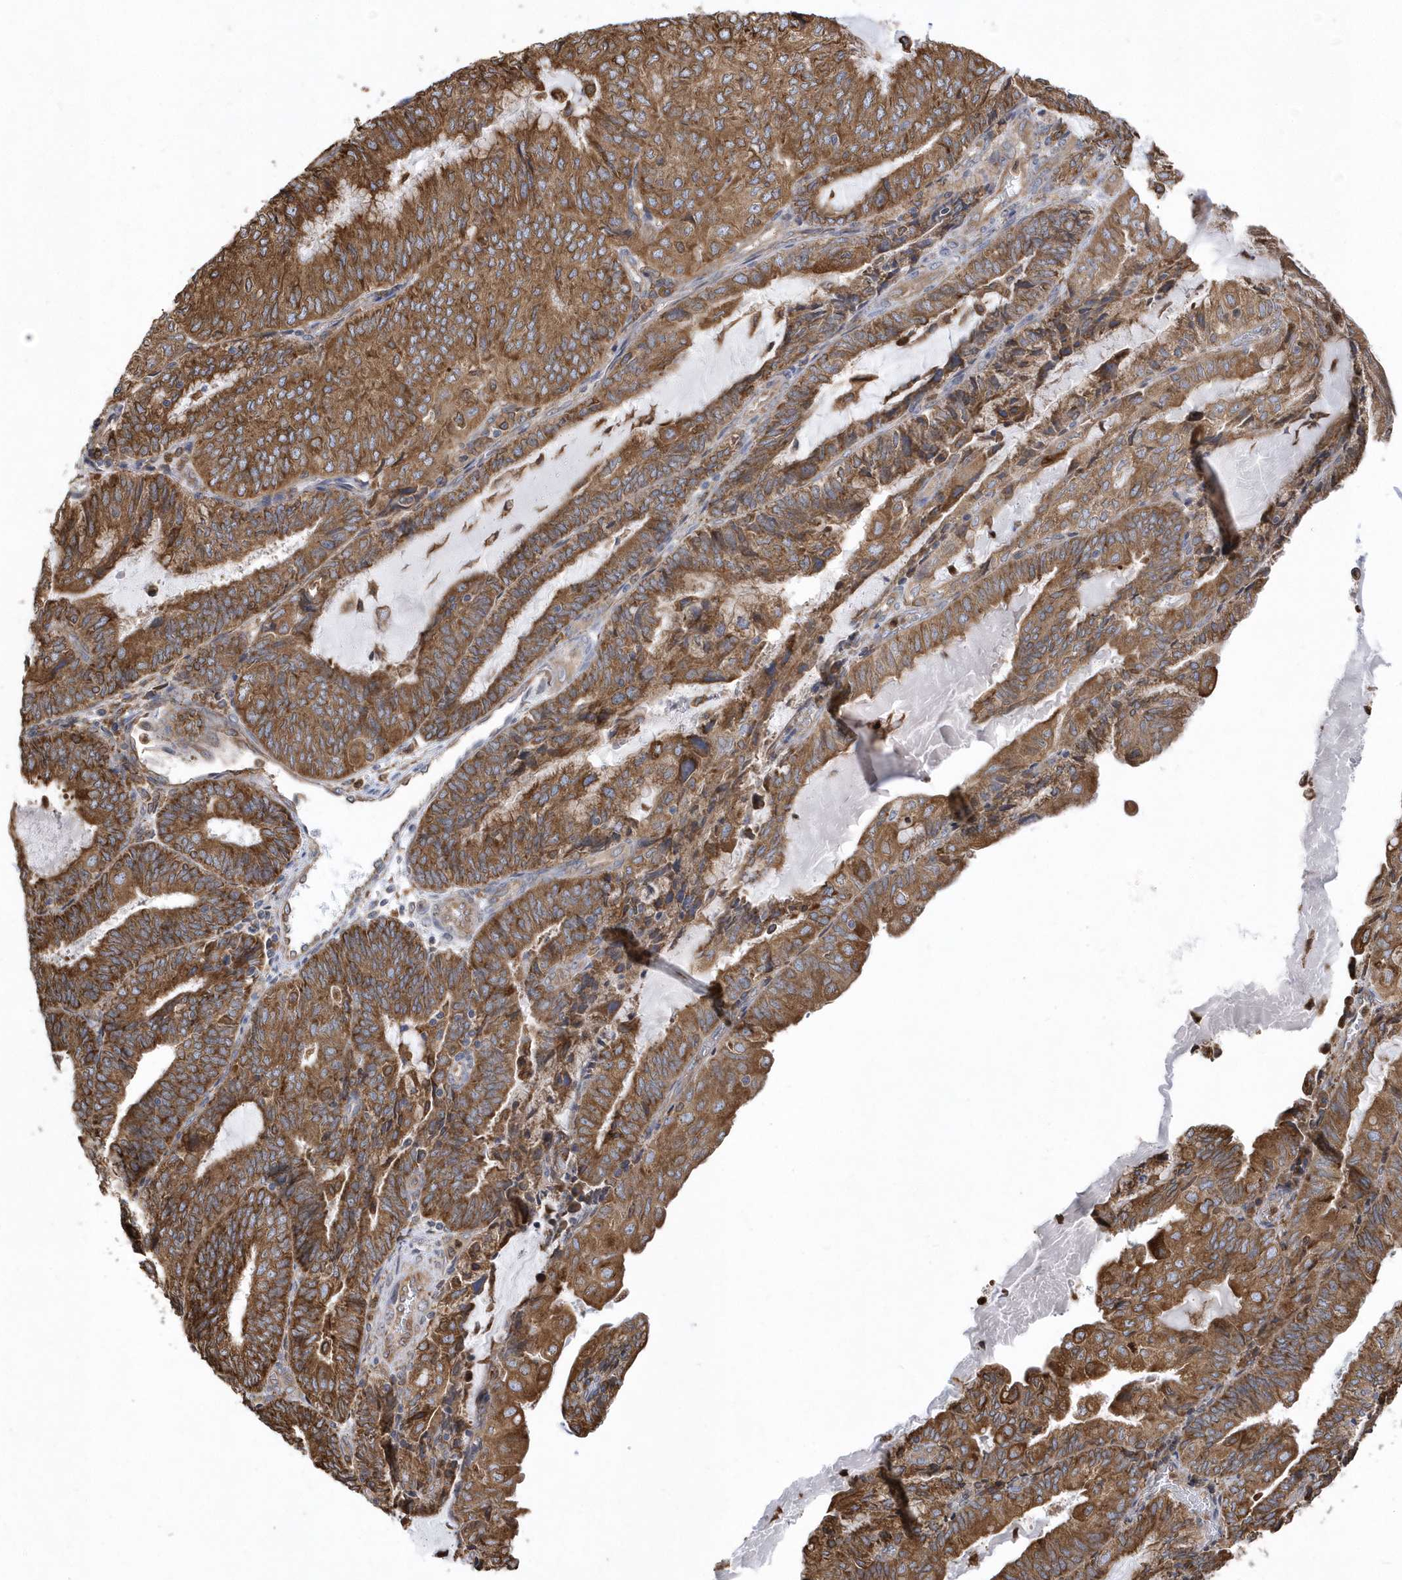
{"staining": {"intensity": "strong", "quantity": ">75%", "location": "cytoplasmic/membranous"}, "tissue": "endometrial cancer", "cell_type": "Tumor cells", "image_type": "cancer", "snomed": [{"axis": "morphology", "description": "Adenocarcinoma, NOS"}, {"axis": "topography", "description": "Endometrium"}], "caption": "There is high levels of strong cytoplasmic/membranous expression in tumor cells of endometrial cancer, as demonstrated by immunohistochemical staining (brown color).", "gene": "VAMP7", "patient": {"sex": "female", "age": 81}}